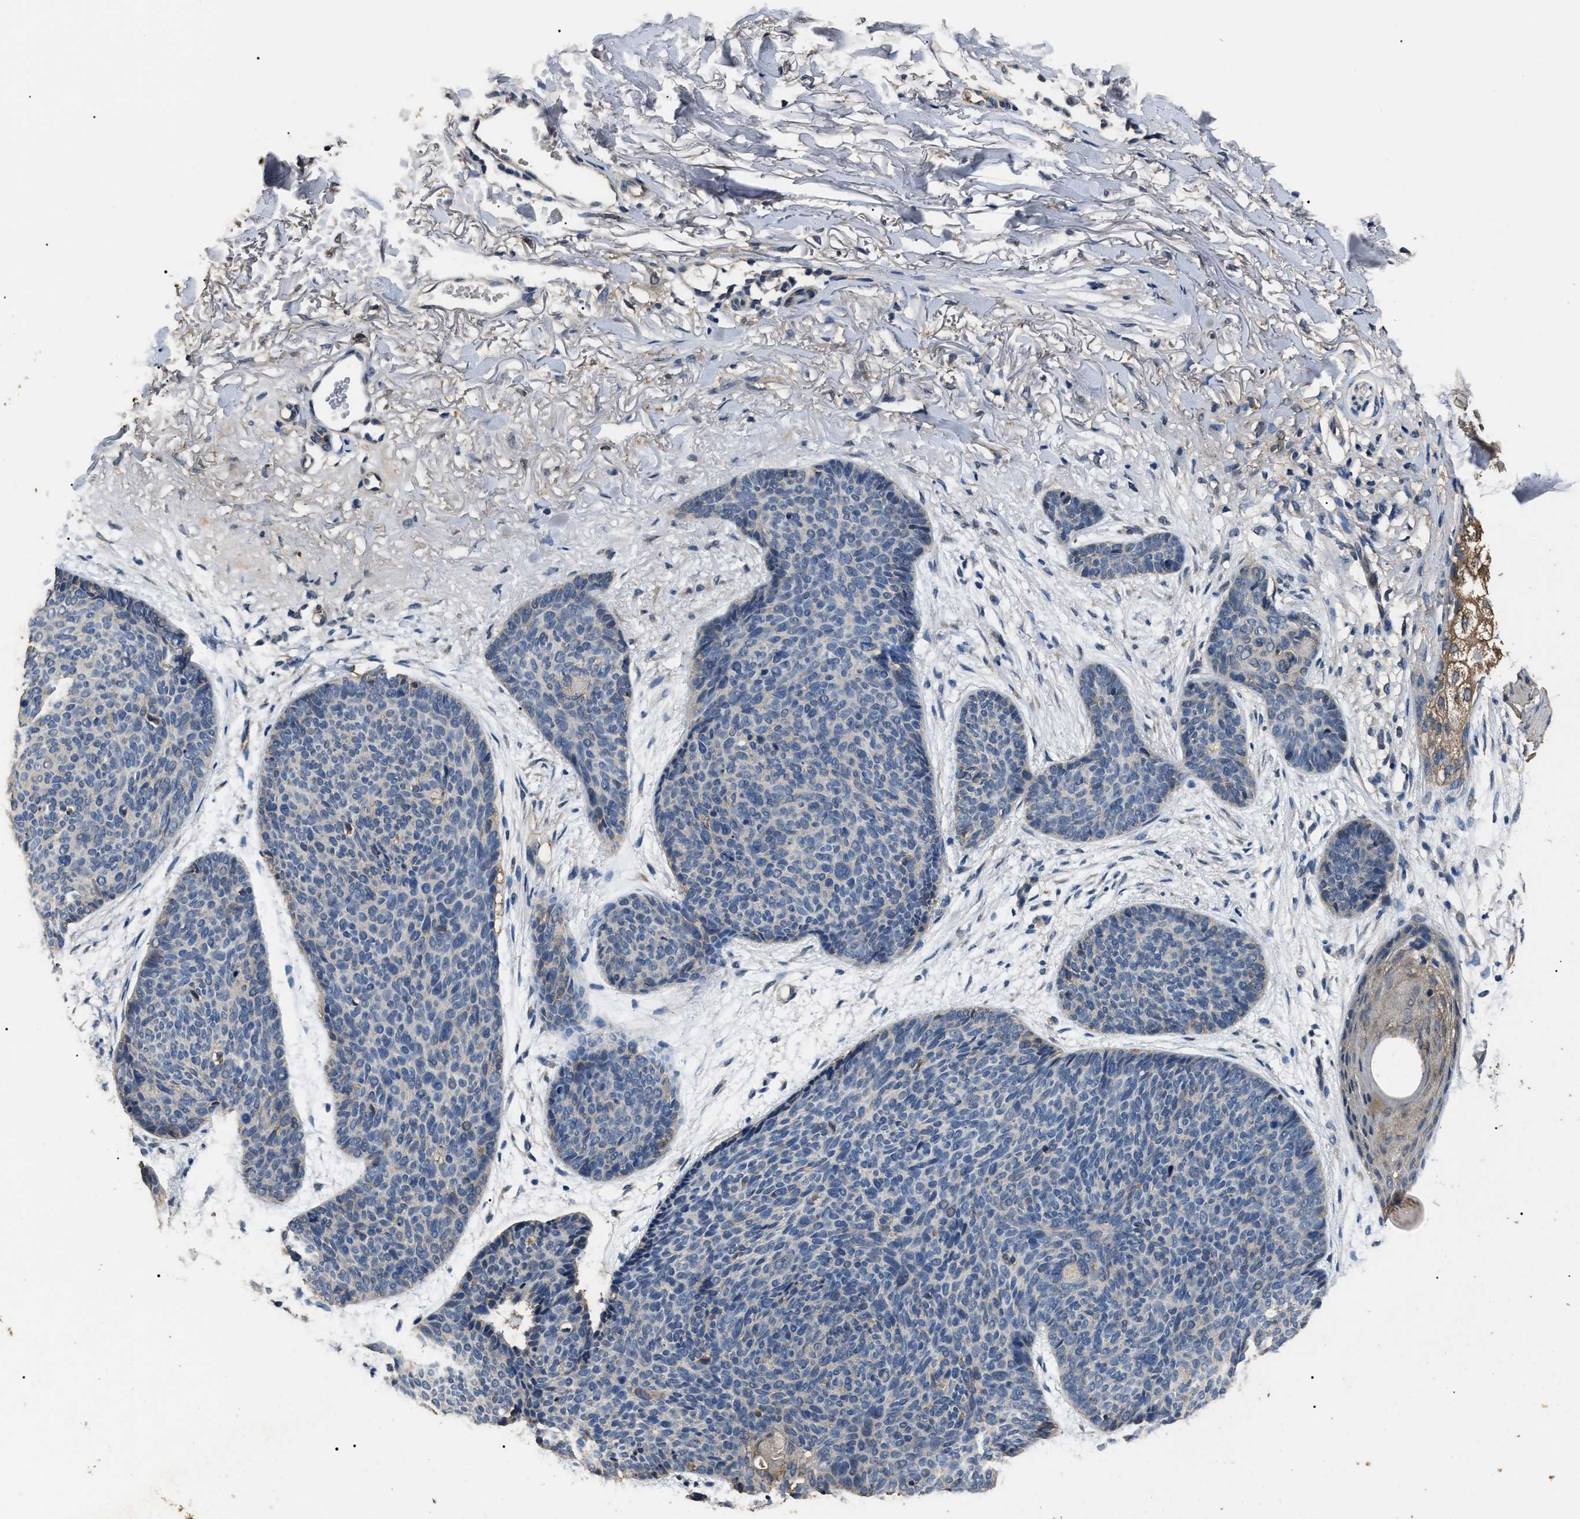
{"staining": {"intensity": "negative", "quantity": "none", "location": "none"}, "tissue": "skin cancer", "cell_type": "Tumor cells", "image_type": "cancer", "snomed": [{"axis": "morphology", "description": "Normal tissue, NOS"}, {"axis": "morphology", "description": "Basal cell carcinoma"}, {"axis": "topography", "description": "Skin"}], "caption": "Immunohistochemistry (IHC) image of neoplastic tissue: basal cell carcinoma (skin) stained with DAB (3,3'-diaminobenzidine) shows no significant protein expression in tumor cells. (DAB immunohistochemistry with hematoxylin counter stain).", "gene": "PSMD8", "patient": {"sex": "female", "age": 70}}